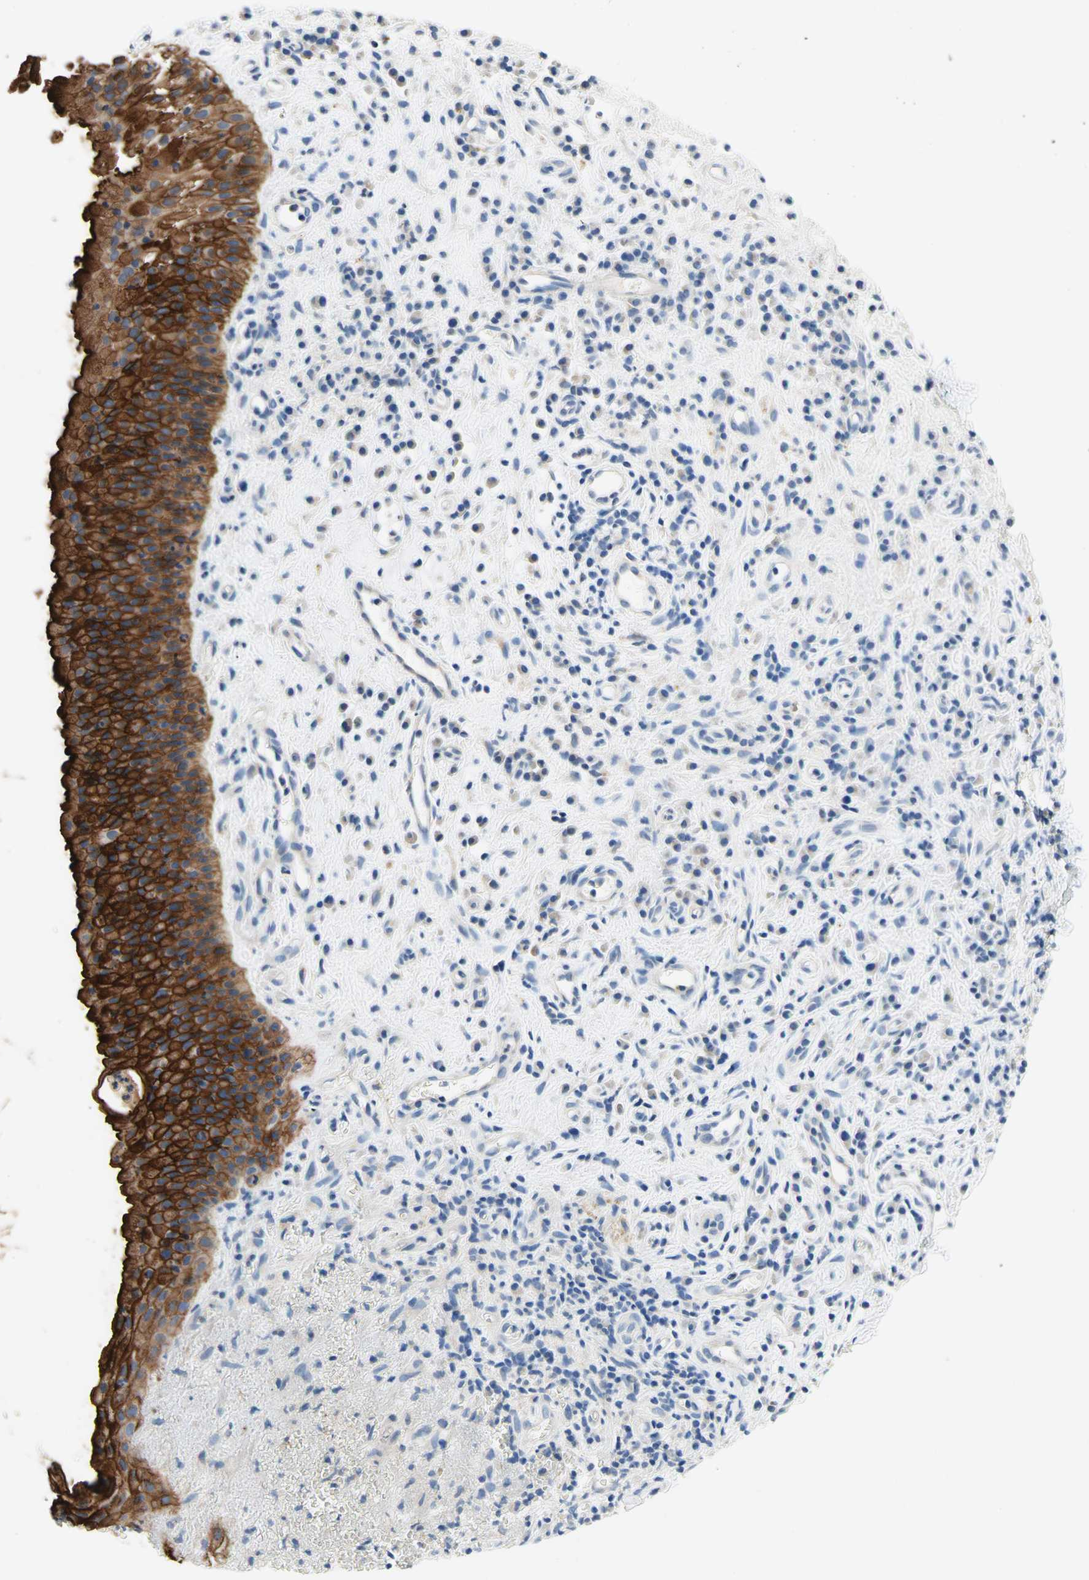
{"staining": {"intensity": "strong", "quantity": ">75%", "location": "cytoplasmic/membranous"}, "tissue": "nasopharynx", "cell_type": "Respiratory epithelial cells", "image_type": "normal", "snomed": [{"axis": "morphology", "description": "Normal tissue, NOS"}, {"axis": "topography", "description": "Nasopharynx"}], "caption": "A high-resolution histopathology image shows immunohistochemistry staining of unremarkable nasopharynx, which demonstrates strong cytoplasmic/membranous expression in approximately >75% of respiratory epithelial cells.", "gene": "F3", "patient": {"sex": "female", "age": 51}}